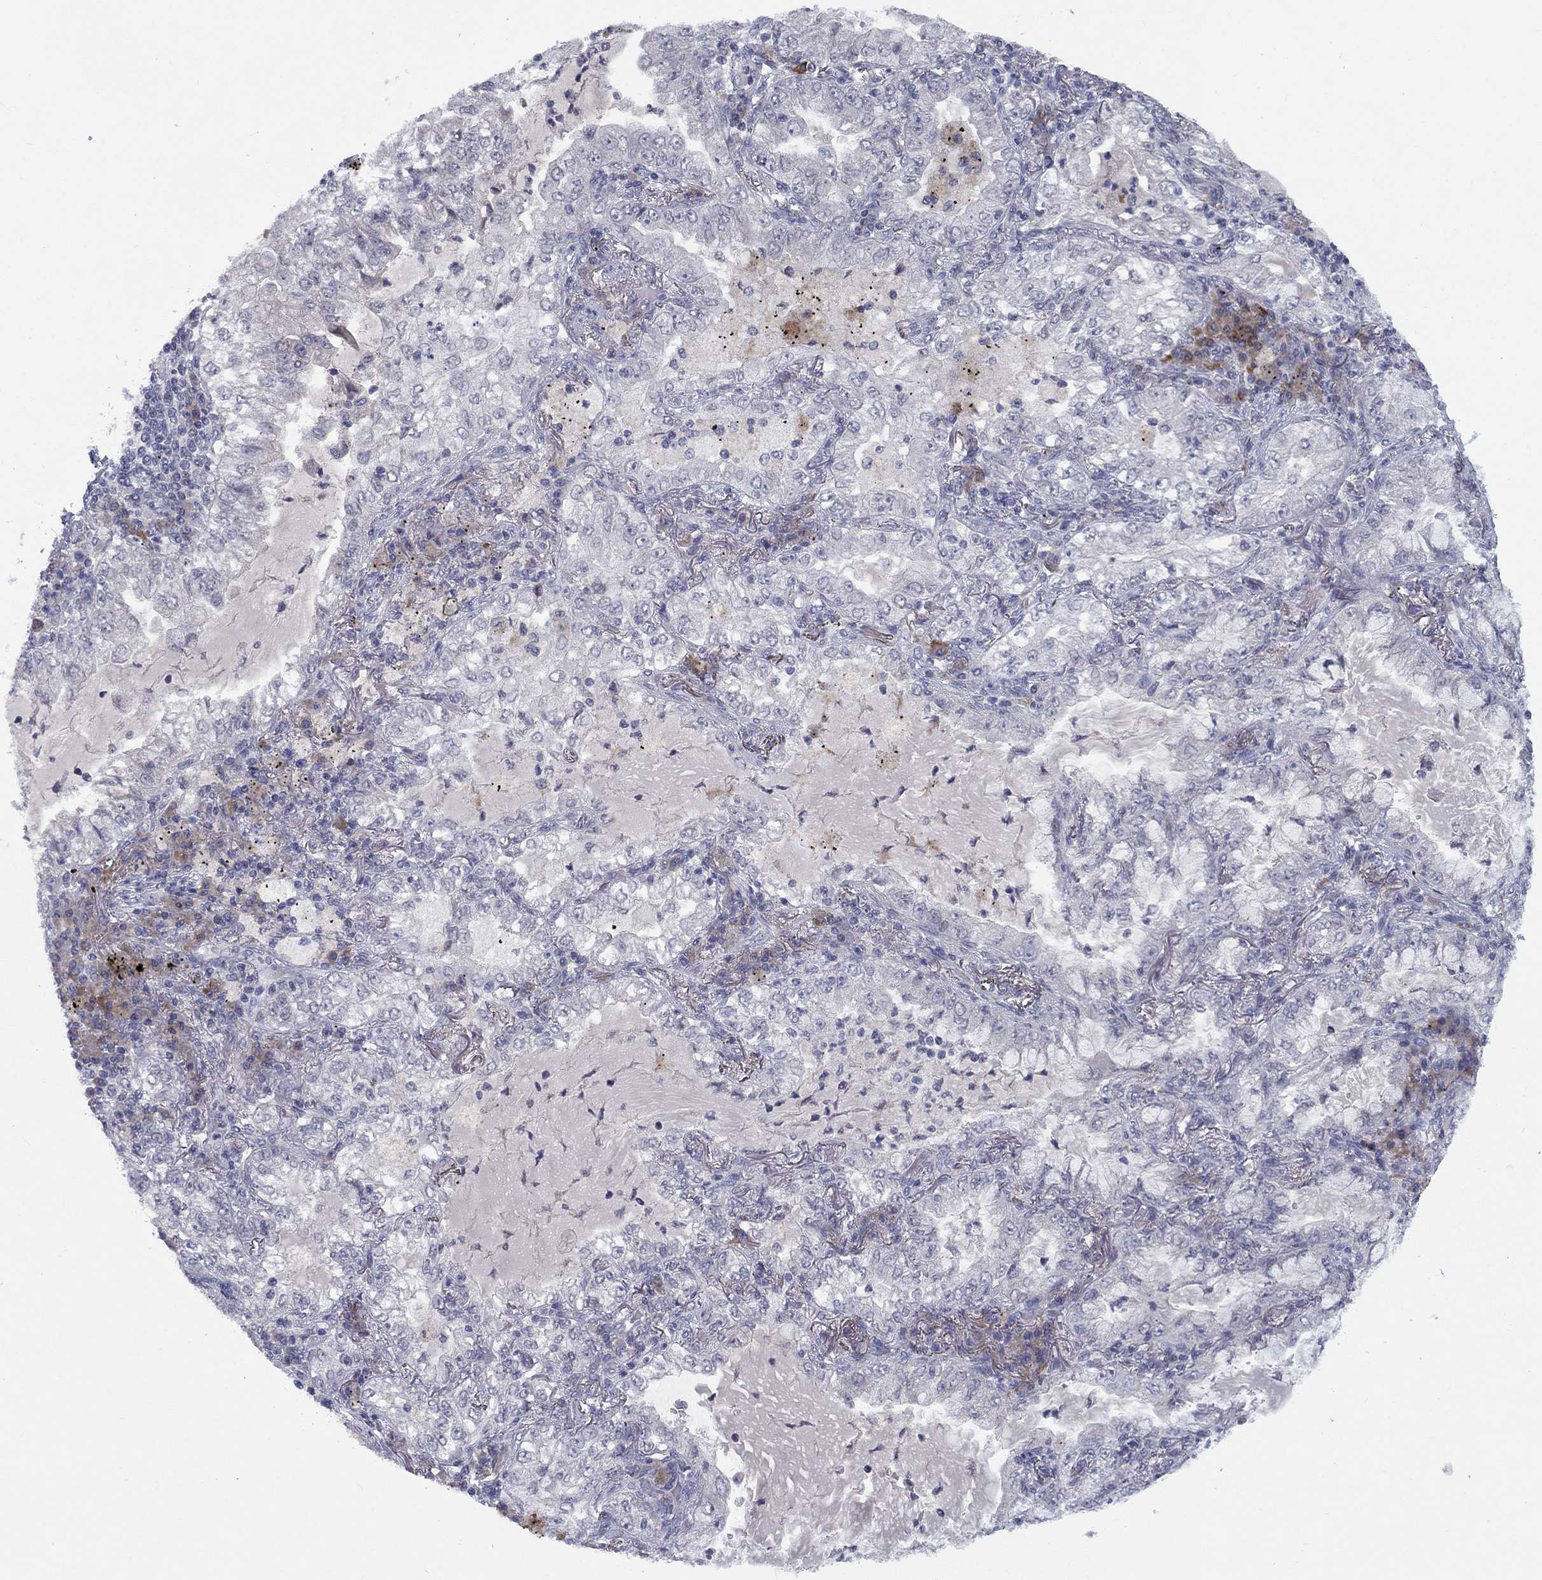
{"staining": {"intensity": "negative", "quantity": "none", "location": "none"}, "tissue": "lung cancer", "cell_type": "Tumor cells", "image_type": "cancer", "snomed": [{"axis": "morphology", "description": "Adenocarcinoma, NOS"}, {"axis": "topography", "description": "Lung"}], "caption": "Immunohistochemistry (IHC) of human lung adenocarcinoma exhibits no positivity in tumor cells.", "gene": "CACNA1A", "patient": {"sex": "female", "age": 73}}